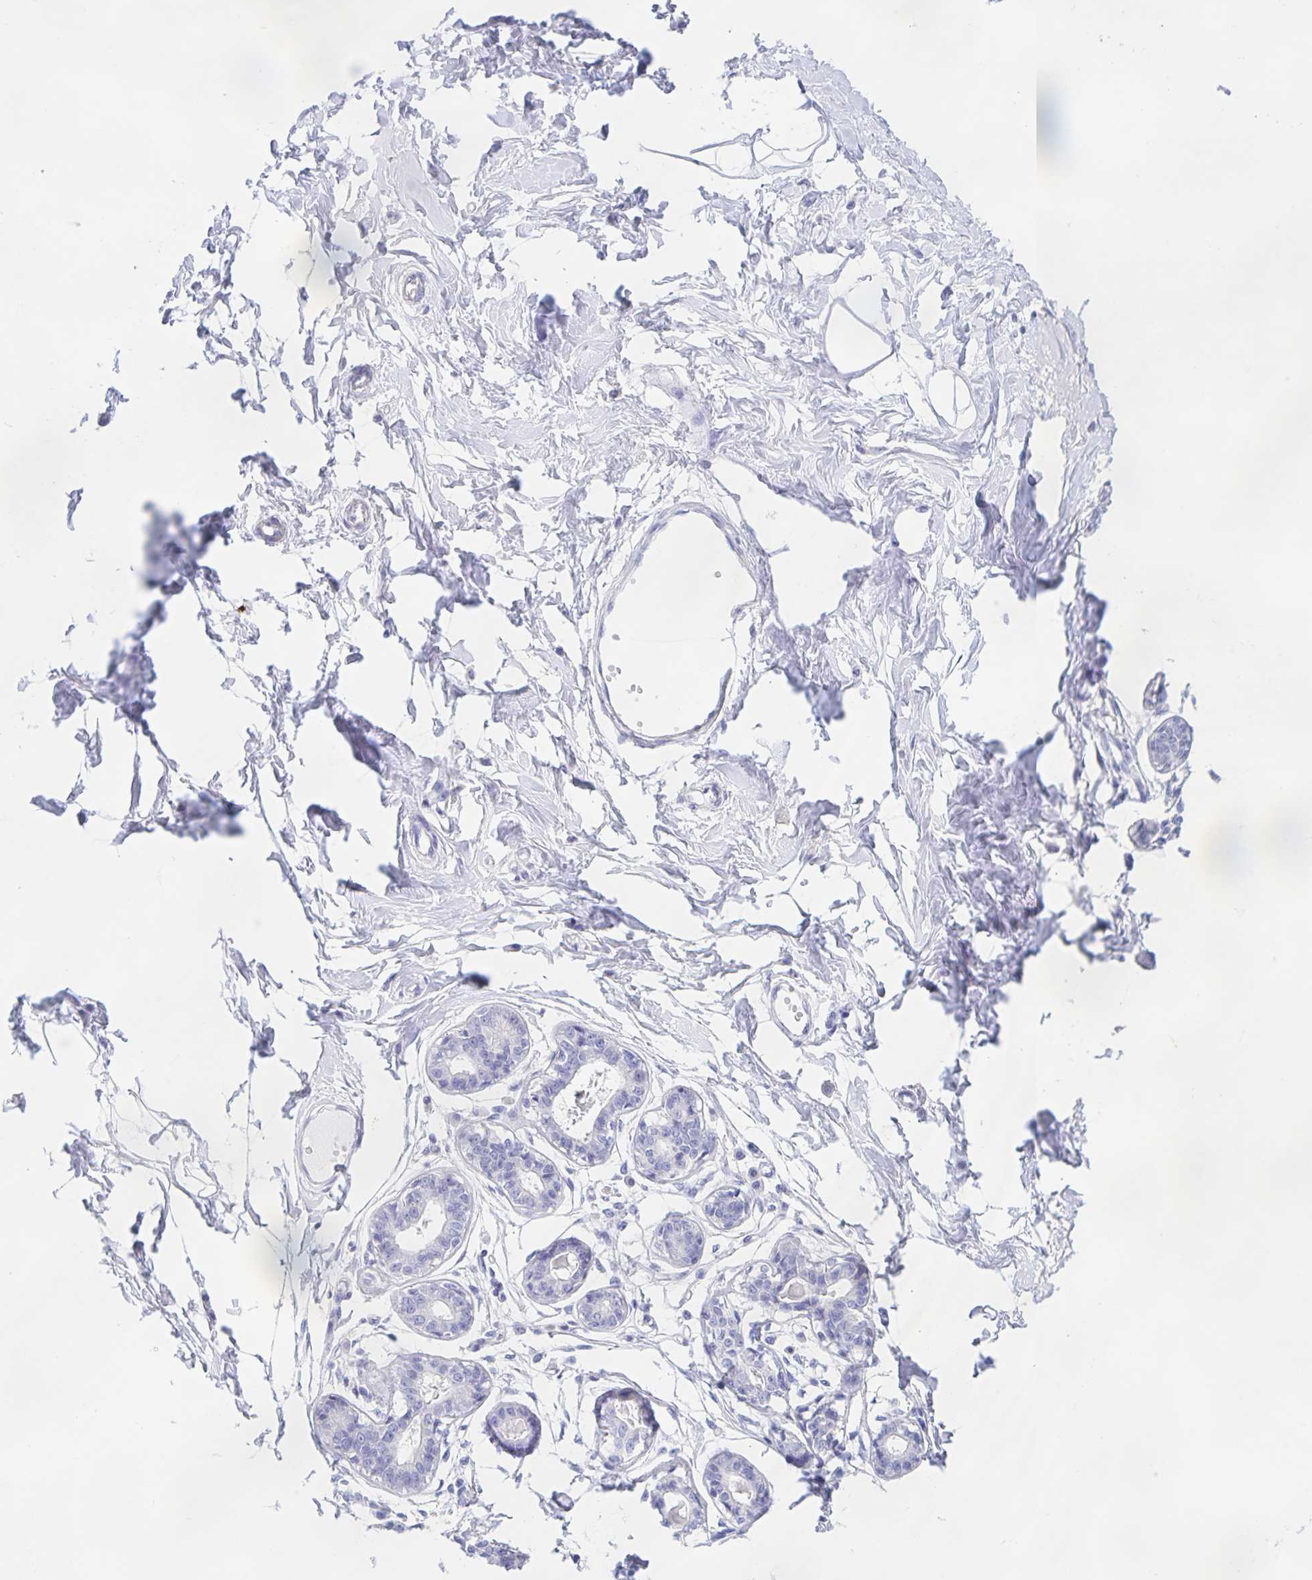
{"staining": {"intensity": "negative", "quantity": "none", "location": "none"}, "tissue": "breast", "cell_type": "Adipocytes", "image_type": "normal", "snomed": [{"axis": "morphology", "description": "Normal tissue, NOS"}, {"axis": "topography", "description": "Breast"}], "caption": "The IHC photomicrograph has no significant staining in adipocytes of breast. (DAB (3,3'-diaminobenzidine) IHC visualized using brightfield microscopy, high magnification).", "gene": "DMGDH", "patient": {"sex": "female", "age": 45}}